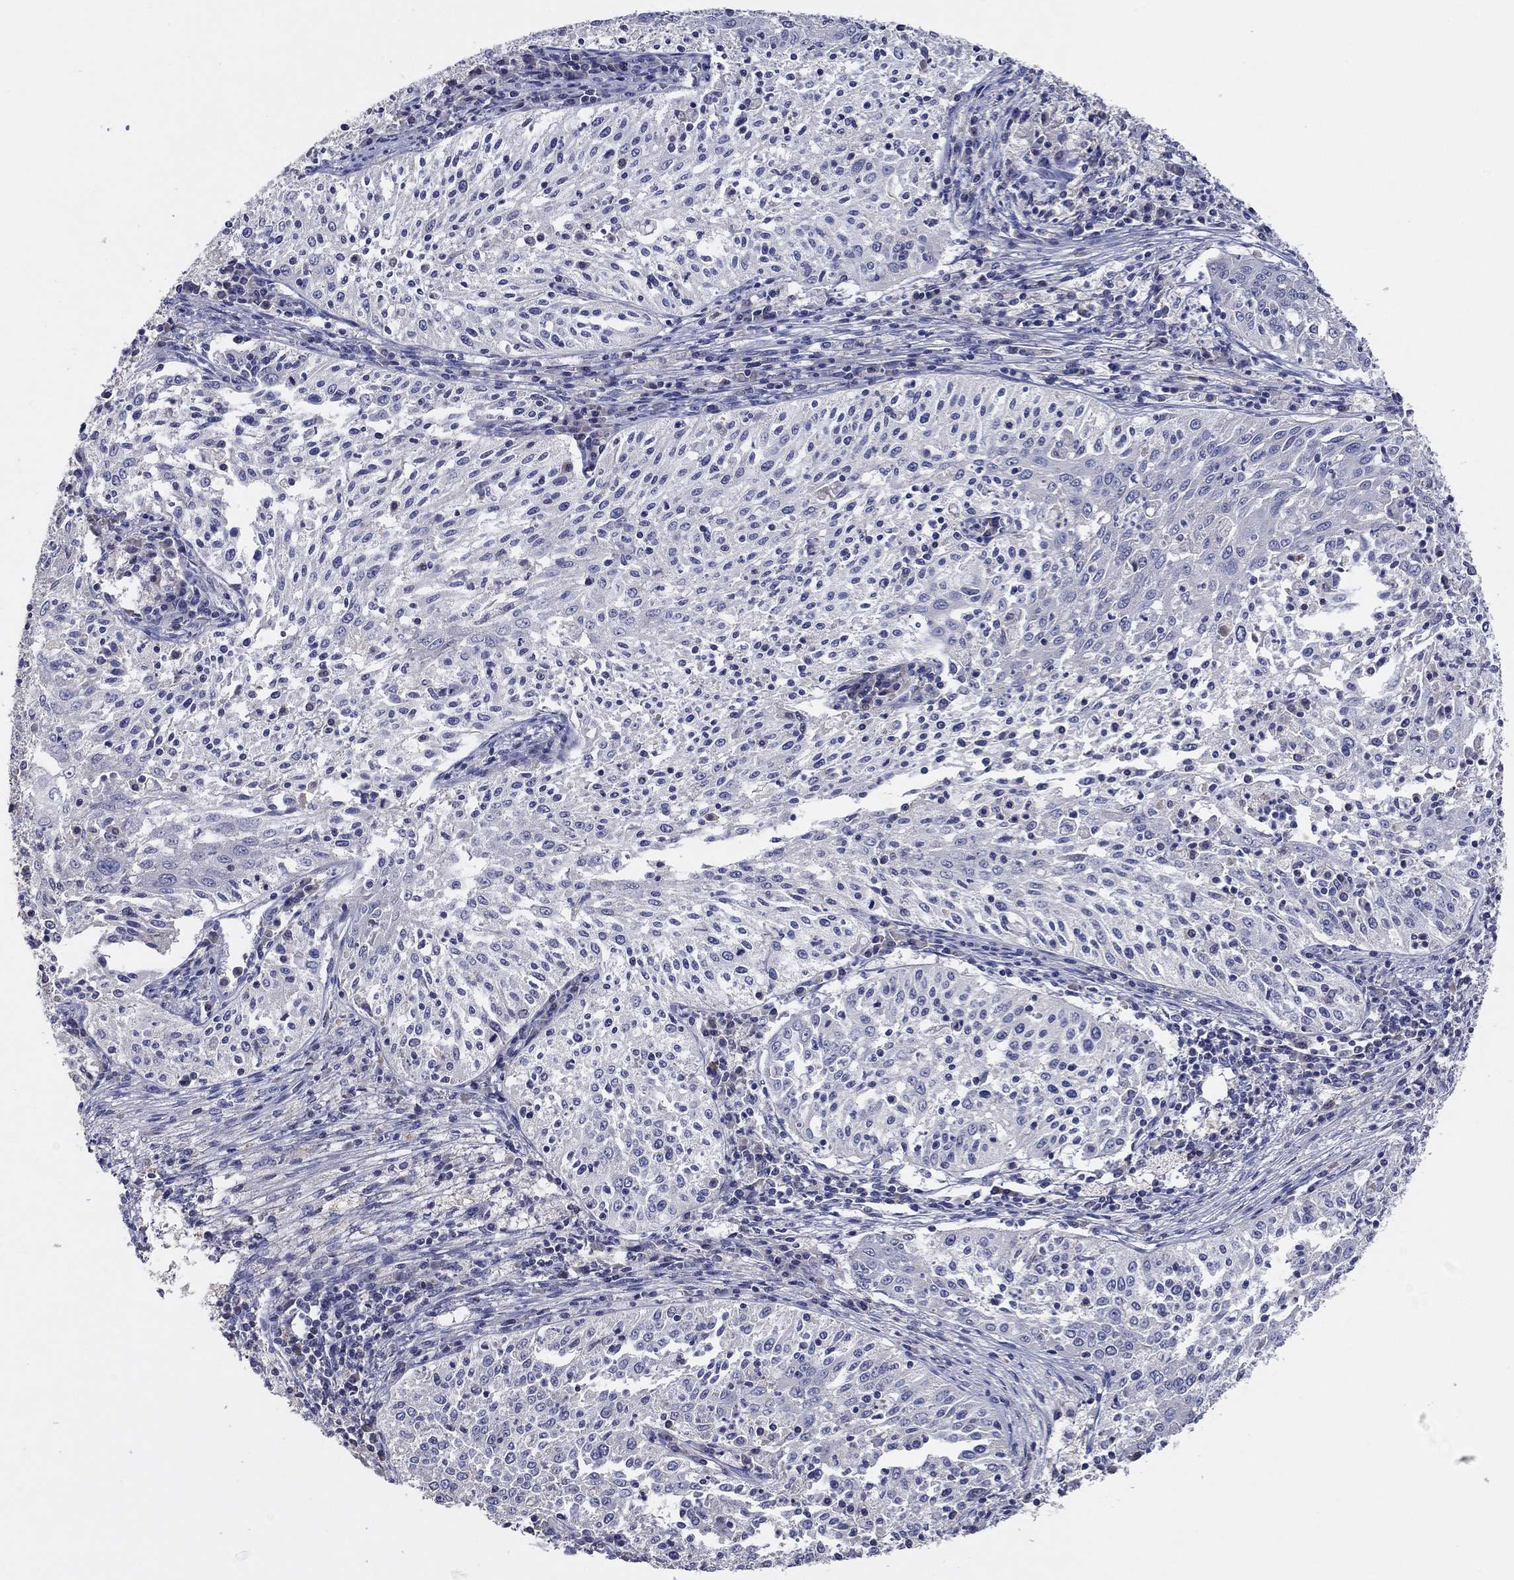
{"staining": {"intensity": "negative", "quantity": "none", "location": "none"}, "tissue": "cervical cancer", "cell_type": "Tumor cells", "image_type": "cancer", "snomed": [{"axis": "morphology", "description": "Squamous cell carcinoma, NOS"}, {"axis": "topography", "description": "Cervix"}], "caption": "High power microscopy micrograph of an IHC photomicrograph of cervical cancer, revealing no significant expression in tumor cells.", "gene": "DOCK3", "patient": {"sex": "female", "age": 41}}